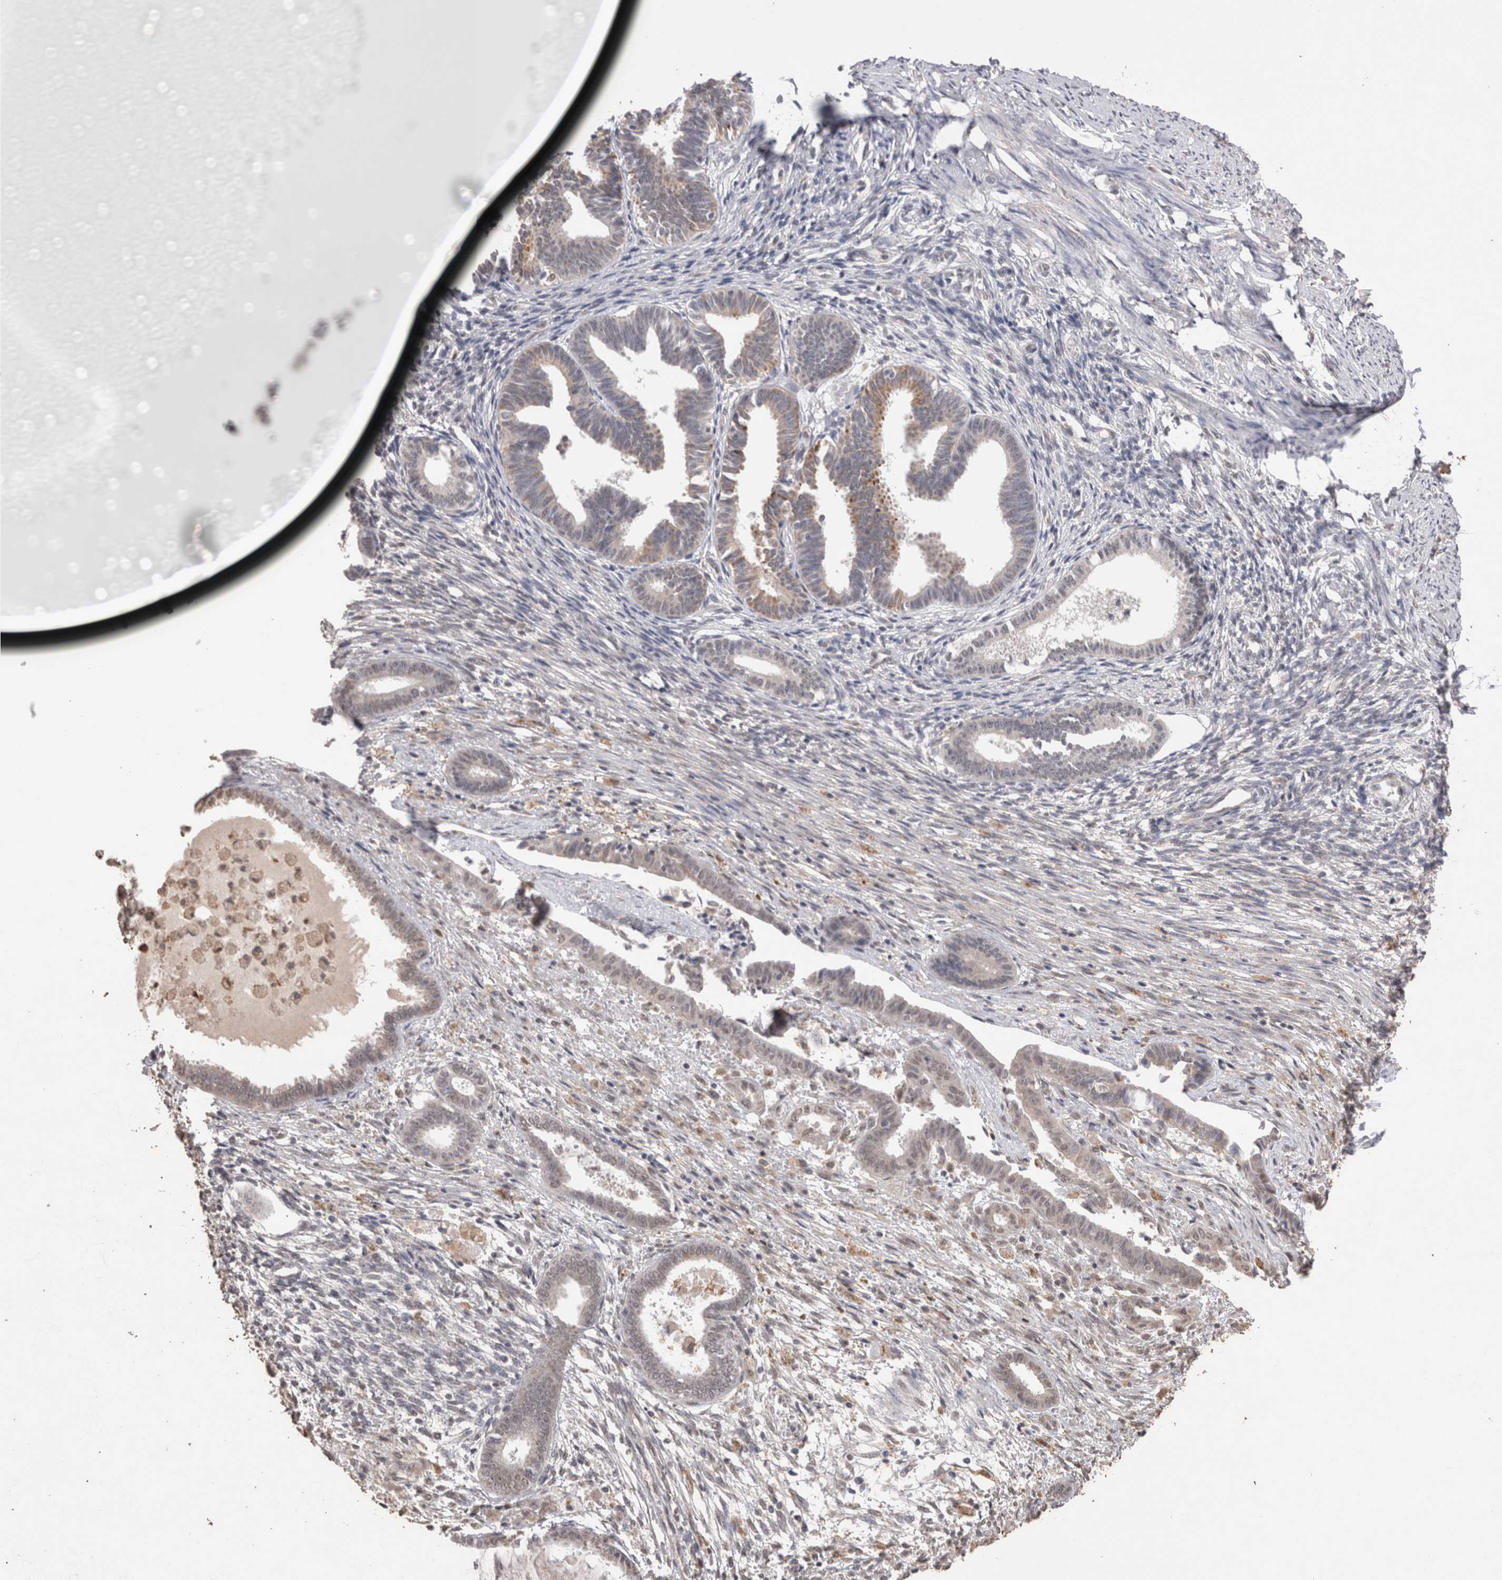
{"staining": {"intensity": "negative", "quantity": "none", "location": "none"}, "tissue": "endometrium", "cell_type": "Cells in endometrial stroma", "image_type": "normal", "snomed": [{"axis": "morphology", "description": "Normal tissue, NOS"}, {"axis": "topography", "description": "Endometrium"}], "caption": "A high-resolution photomicrograph shows immunohistochemistry staining of normal endometrium, which displays no significant staining in cells in endometrial stroma.", "gene": "GRK5", "patient": {"sex": "female", "age": 56}}